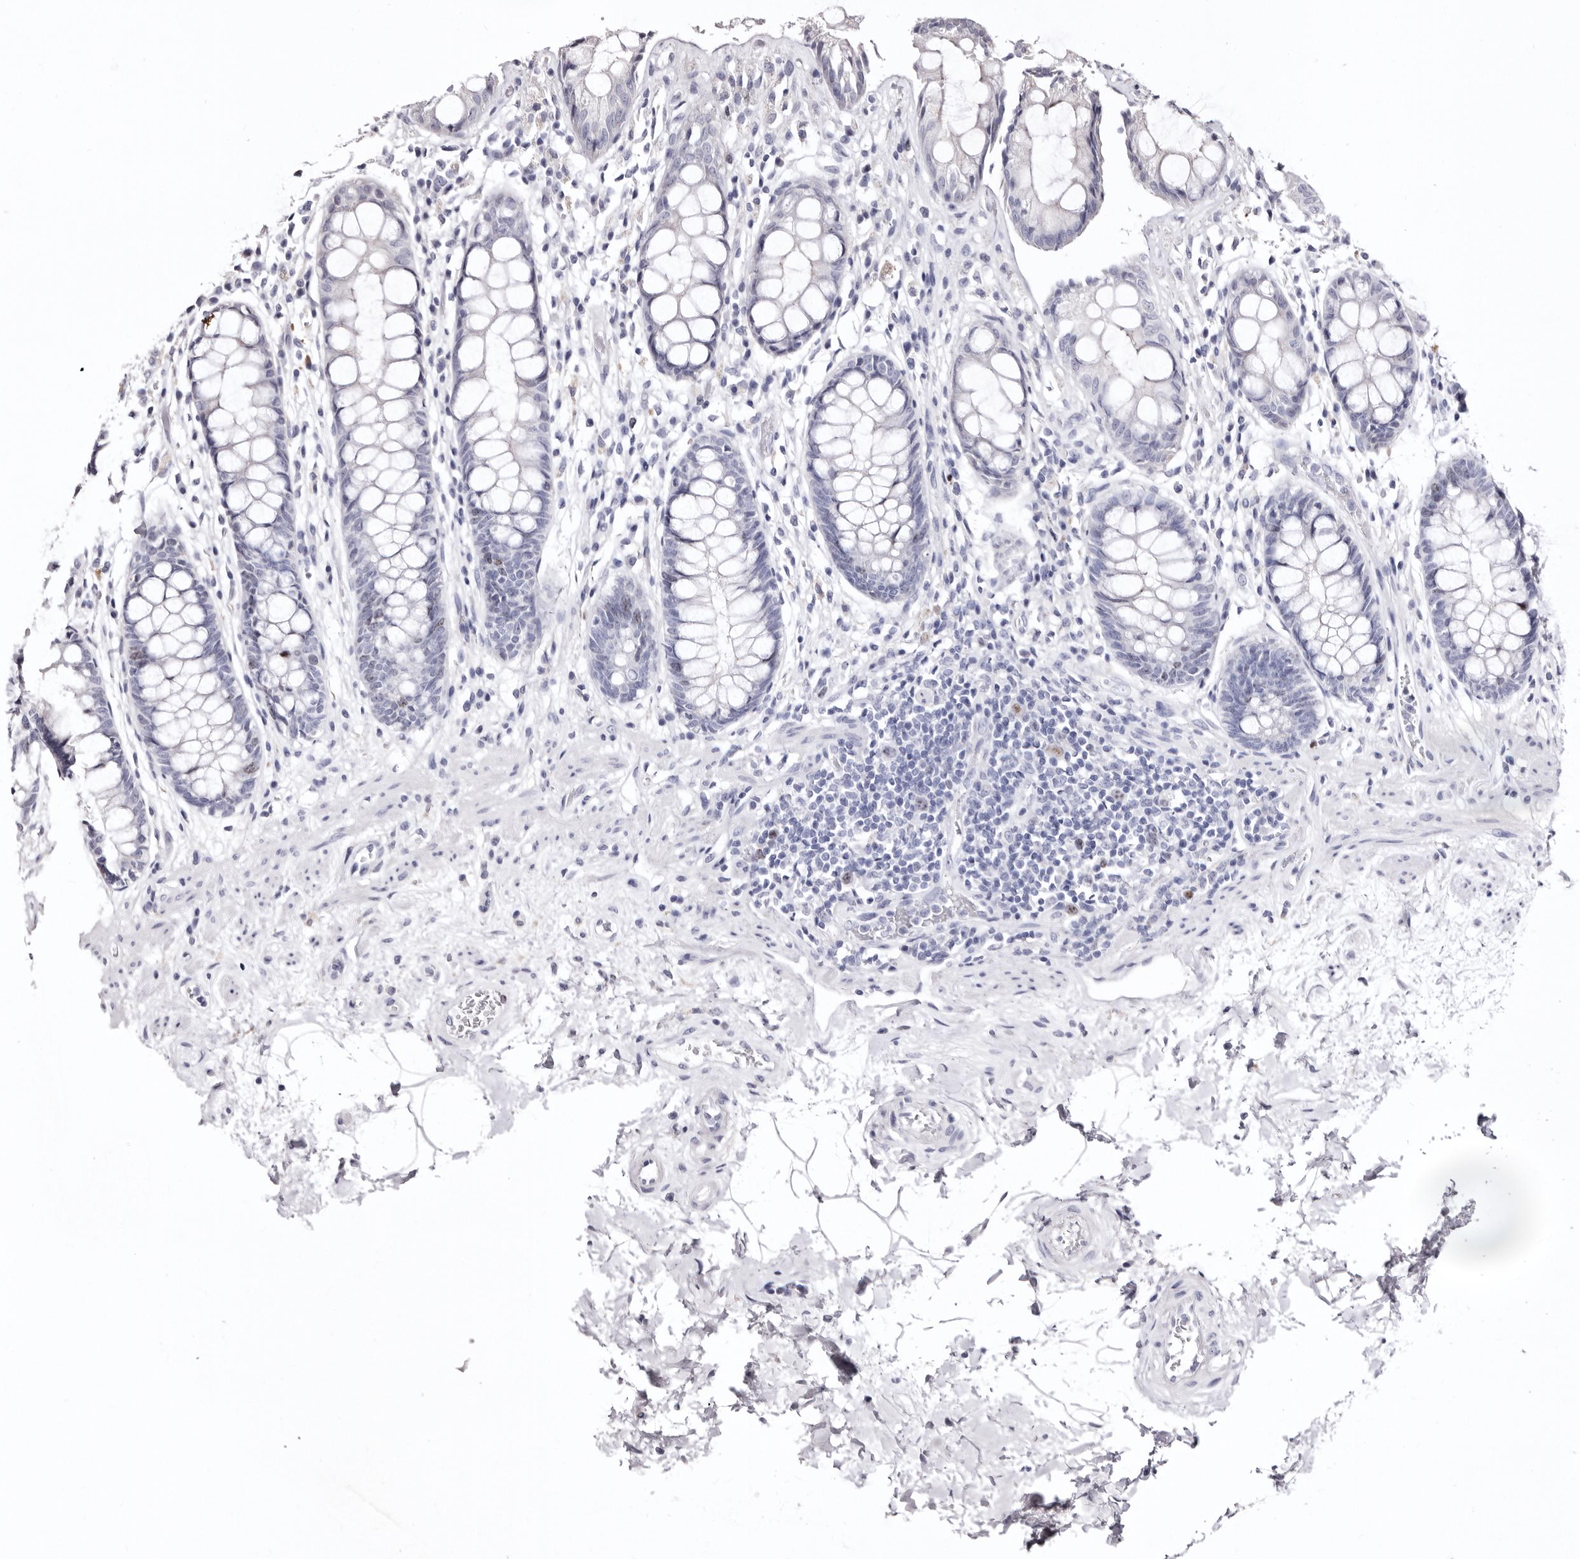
{"staining": {"intensity": "negative", "quantity": "none", "location": "none"}, "tissue": "rectum", "cell_type": "Glandular cells", "image_type": "normal", "snomed": [{"axis": "morphology", "description": "Normal tissue, NOS"}, {"axis": "topography", "description": "Rectum"}], "caption": "IHC of benign human rectum displays no positivity in glandular cells. Brightfield microscopy of immunohistochemistry (IHC) stained with DAB (brown) and hematoxylin (blue), captured at high magnification.", "gene": "CDCA8", "patient": {"sex": "male", "age": 64}}